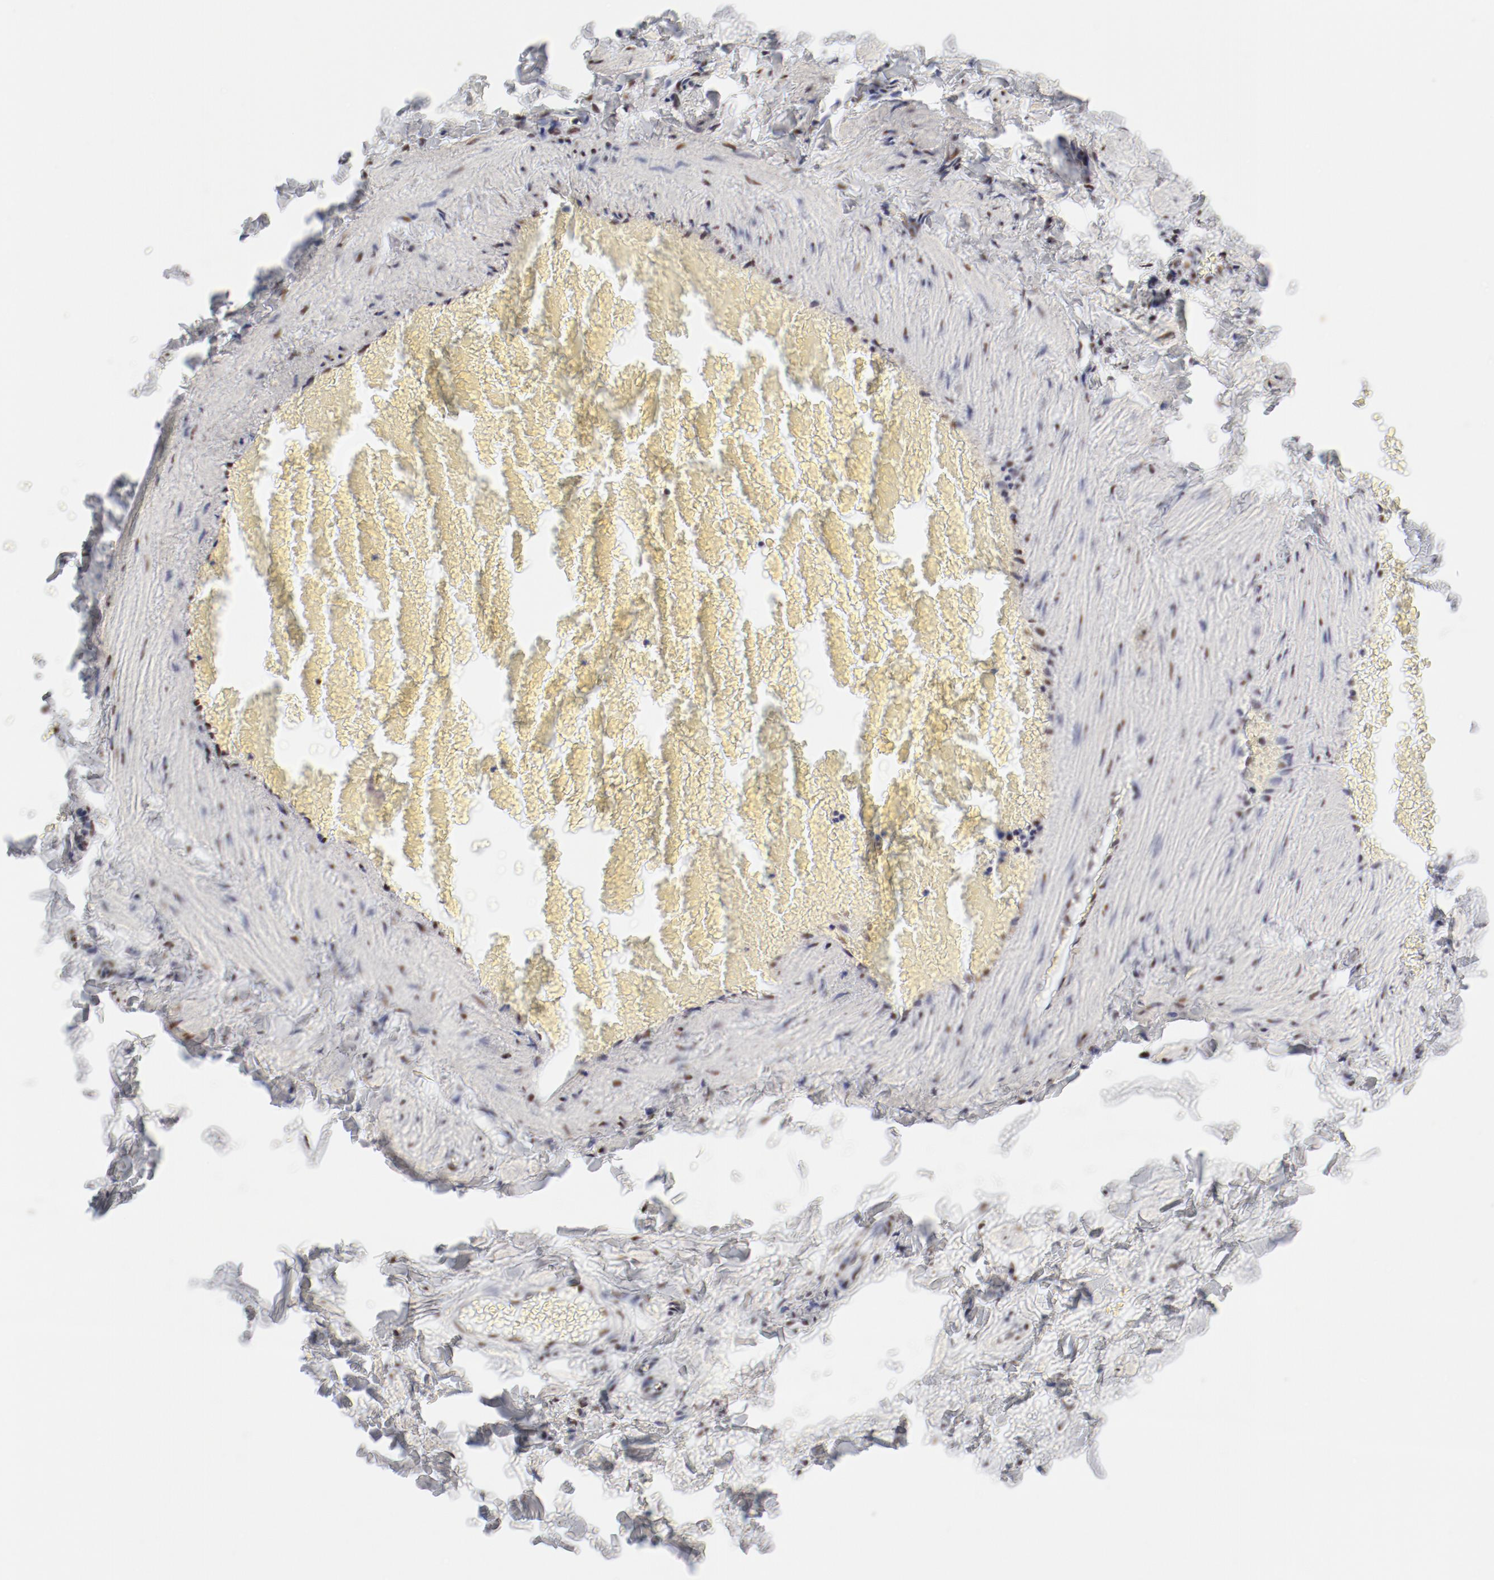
{"staining": {"intensity": "moderate", "quantity": "<25%", "location": "nuclear"}, "tissue": "soft tissue", "cell_type": "Fibroblasts", "image_type": "normal", "snomed": [{"axis": "morphology", "description": "Normal tissue, NOS"}, {"axis": "topography", "description": "Vascular tissue"}], "caption": "This histopathology image shows normal soft tissue stained with immunohistochemistry (IHC) to label a protein in brown. The nuclear of fibroblasts show moderate positivity for the protein. Nuclei are counter-stained blue.", "gene": "ATF2", "patient": {"sex": "male", "age": 41}}